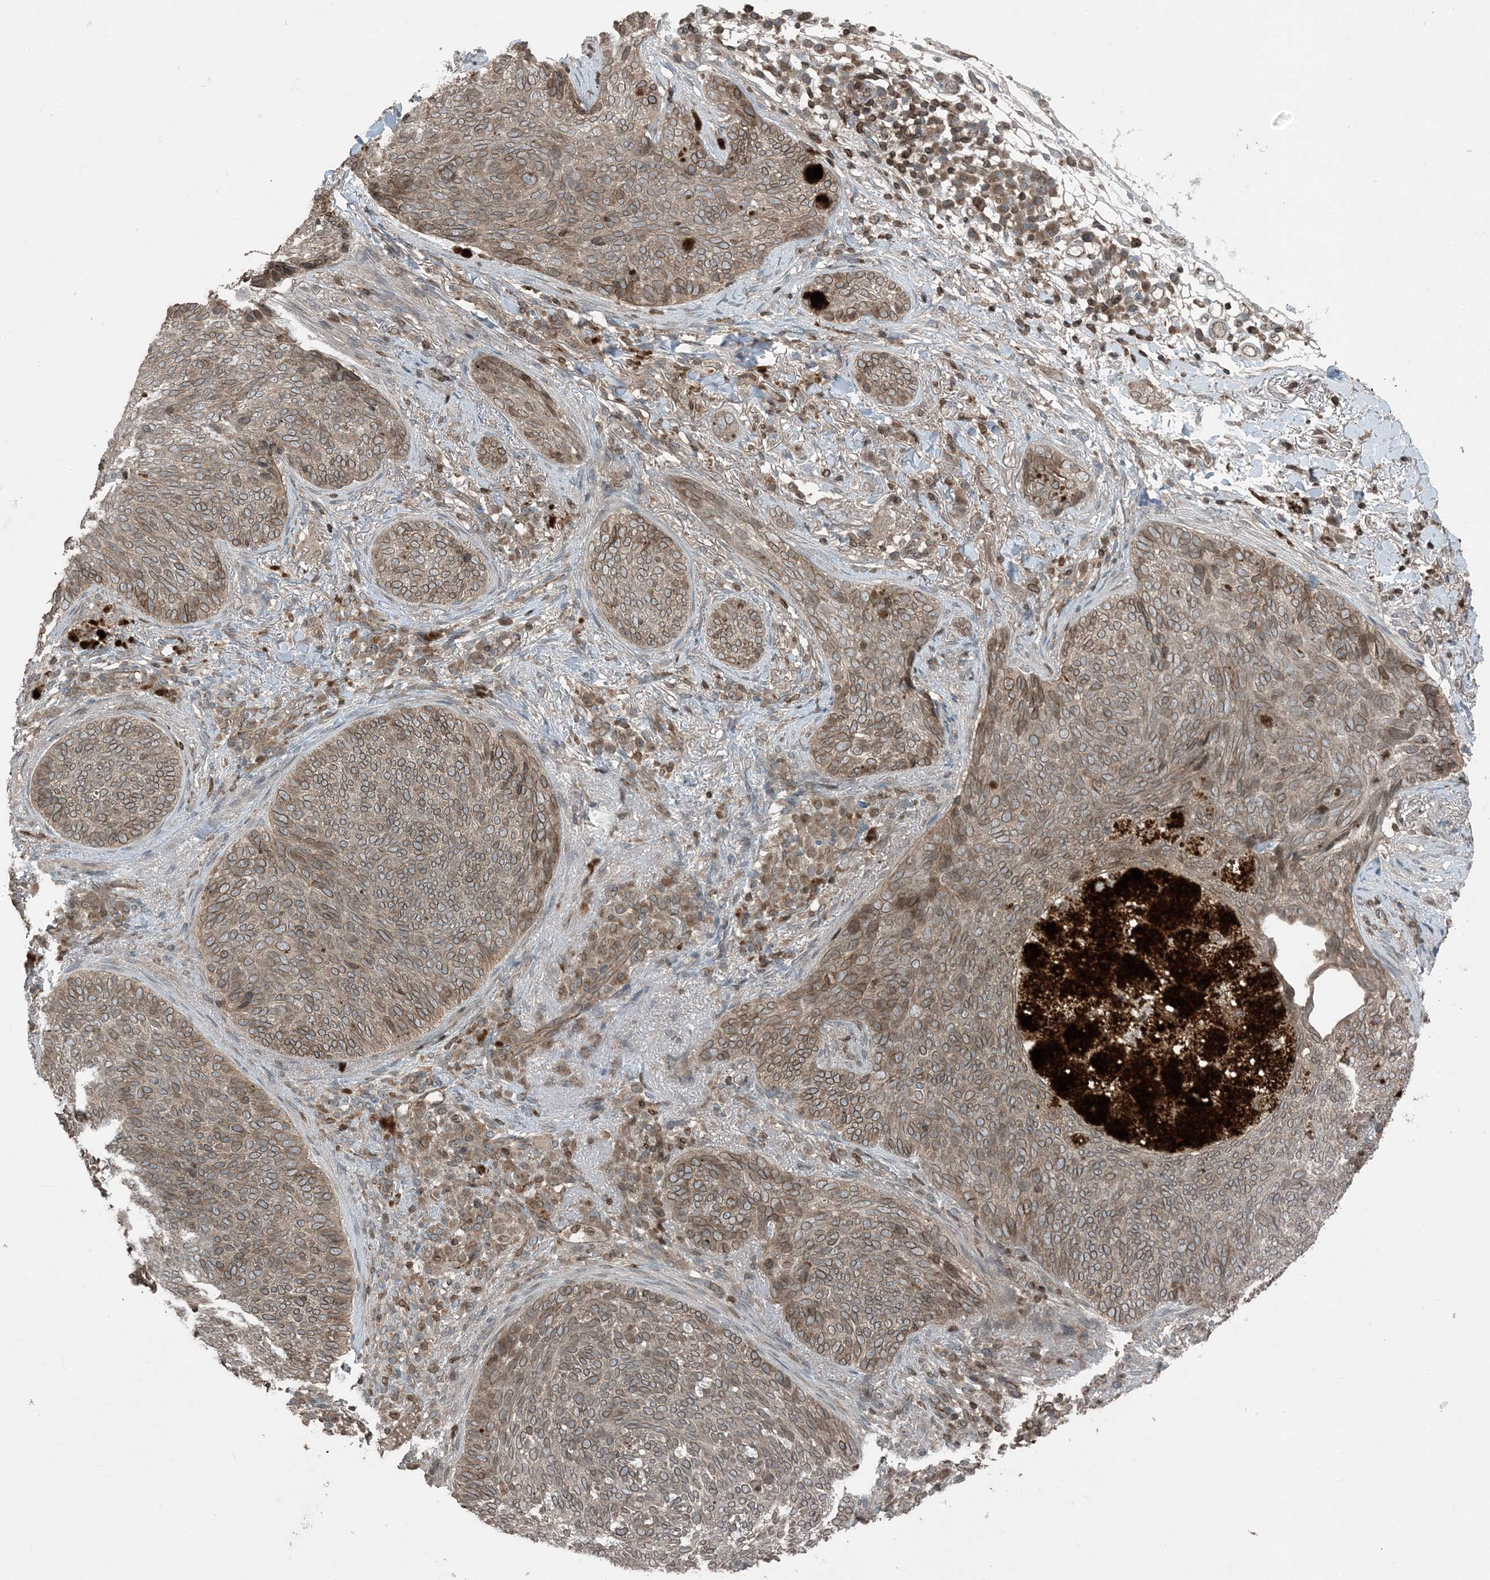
{"staining": {"intensity": "moderate", "quantity": ">75%", "location": "cytoplasmic/membranous,nuclear"}, "tissue": "skin cancer", "cell_type": "Tumor cells", "image_type": "cancer", "snomed": [{"axis": "morphology", "description": "Basal cell carcinoma"}, {"axis": "topography", "description": "Skin"}], "caption": "Immunohistochemical staining of skin basal cell carcinoma reveals medium levels of moderate cytoplasmic/membranous and nuclear staining in about >75% of tumor cells. The staining was performed using DAB, with brown indicating positive protein expression. Nuclei are stained blue with hematoxylin.", "gene": "ZFAND2B", "patient": {"sex": "male", "age": 85}}